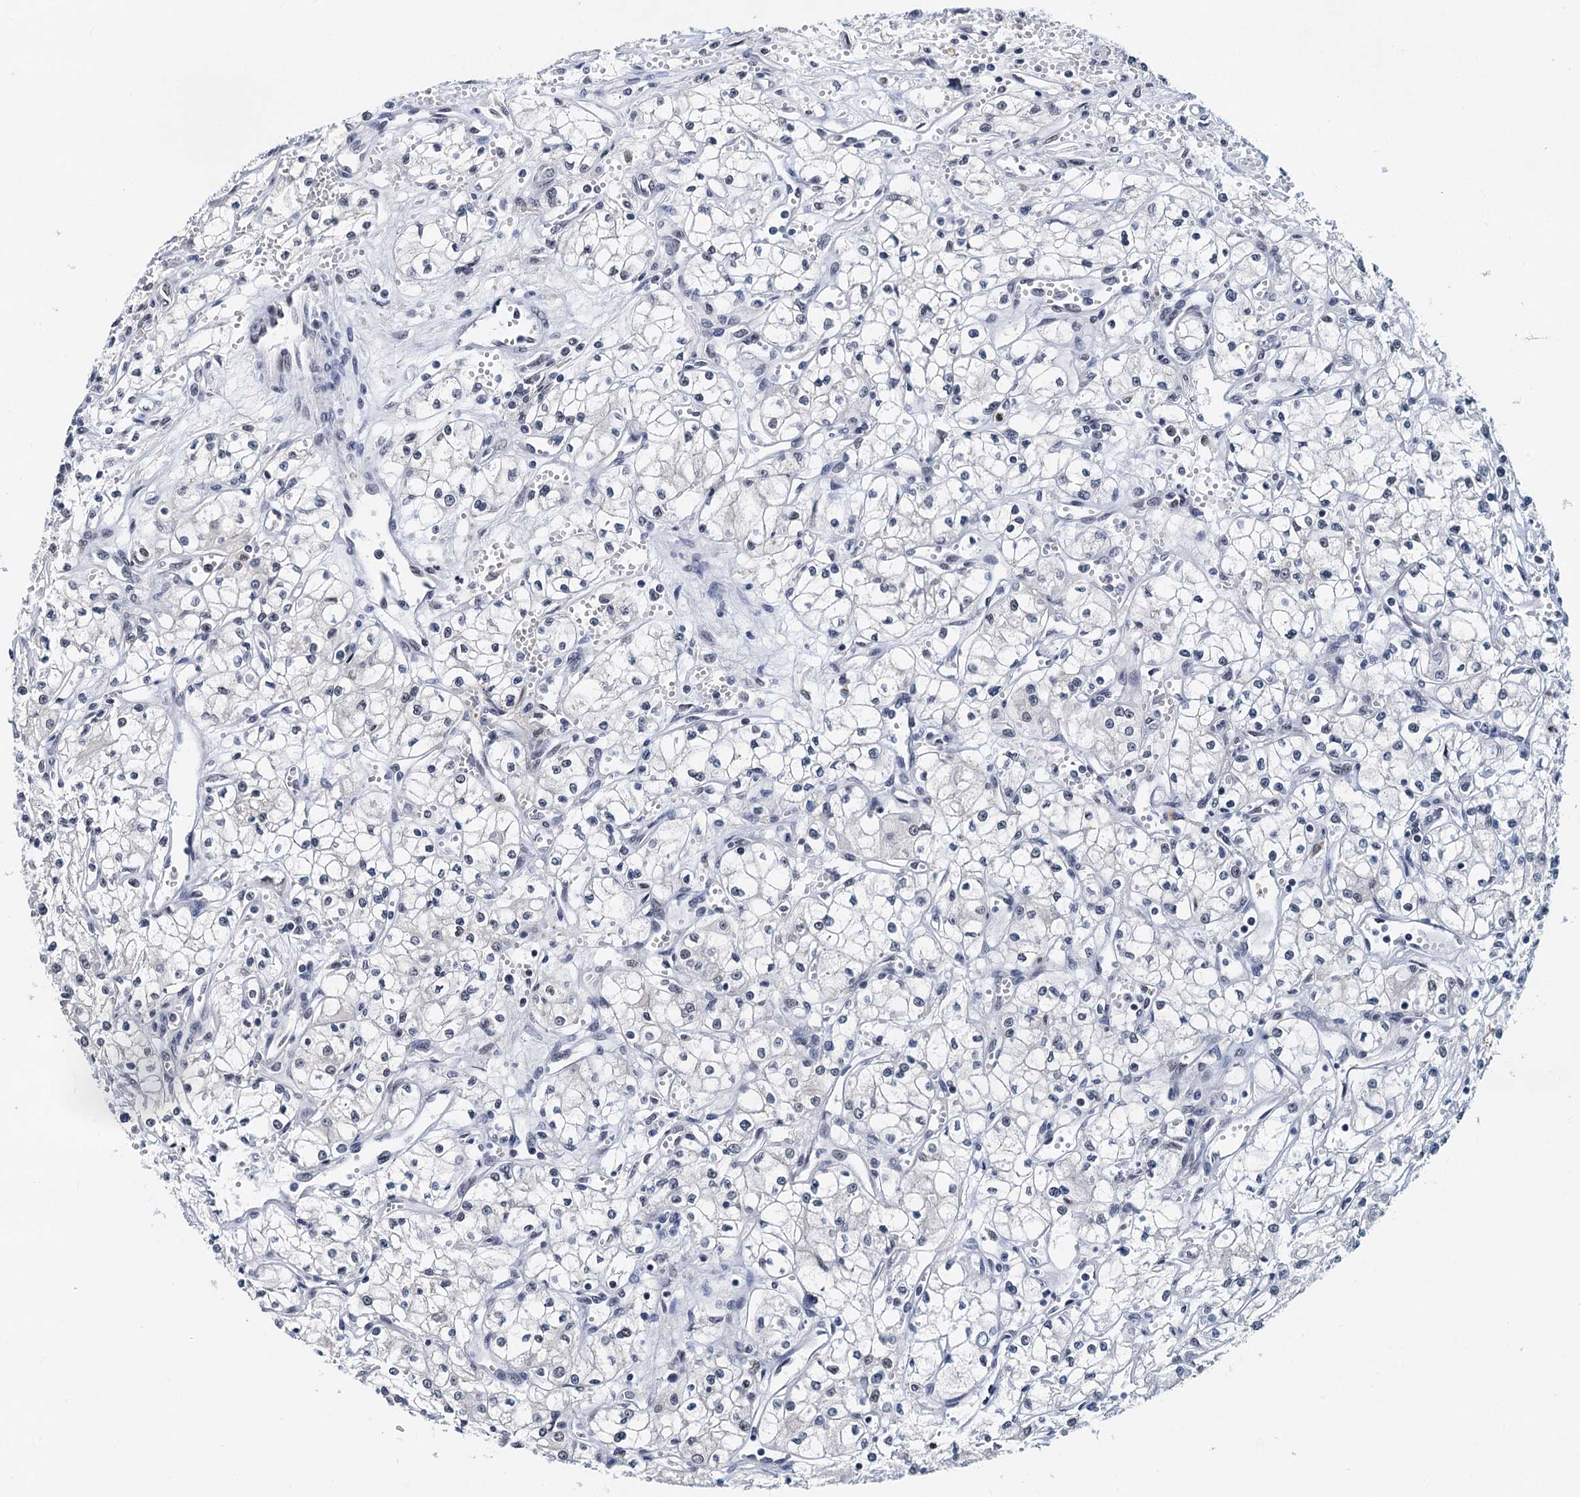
{"staining": {"intensity": "negative", "quantity": "none", "location": "none"}, "tissue": "renal cancer", "cell_type": "Tumor cells", "image_type": "cancer", "snomed": [{"axis": "morphology", "description": "Adenocarcinoma, NOS"}, {"axis": "topography", "description": "Kidney"}], "caption": "An immunohistochemistry (IHC) micrograph of adenocarcinoma (renal) is shown. There is no staining in tumor cells of adenocarcinoma (renal).", "gene": "SNRPD1", "patient": {"sex": "male", "age": 59}}